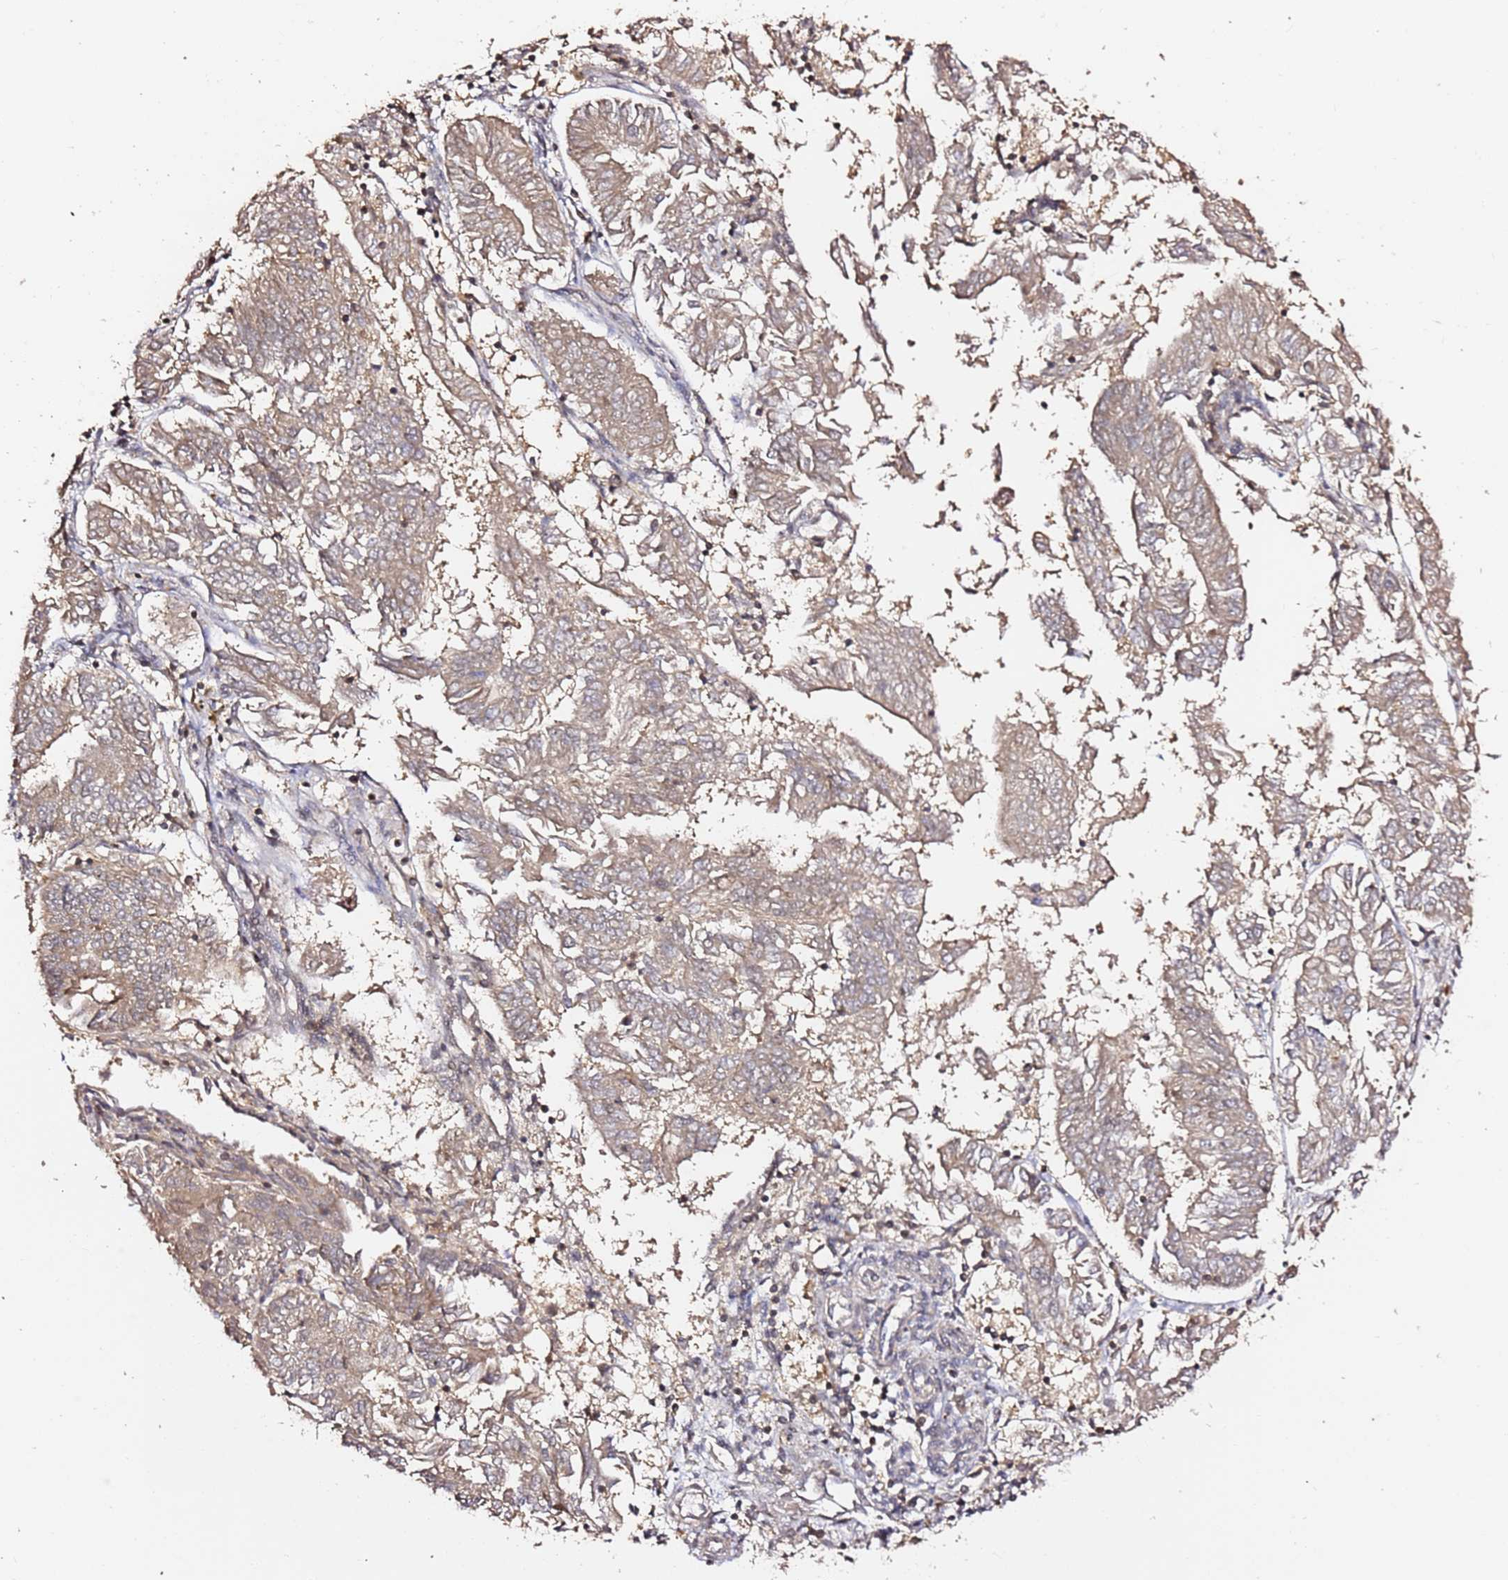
{"staining": {"intensity": "weak", "quantity": "25%-75%", "location": "cytoplasmic/membranous"}, "tissue": "endometrial cancer", "cell_type": "Tumor cells", "image_type": "cancer", "snomed": [{"axis": "morphology", "description": "Adenocarcinoma, NOS"}, {"axis": "topography", "description": "Endometrium"}], "caption": "Human endometrial cancer stained with a protein marker exhibits weak staining in tumor cells.", "gene": "OR5V1", "patient": {"sex": "female", "age": 58}}